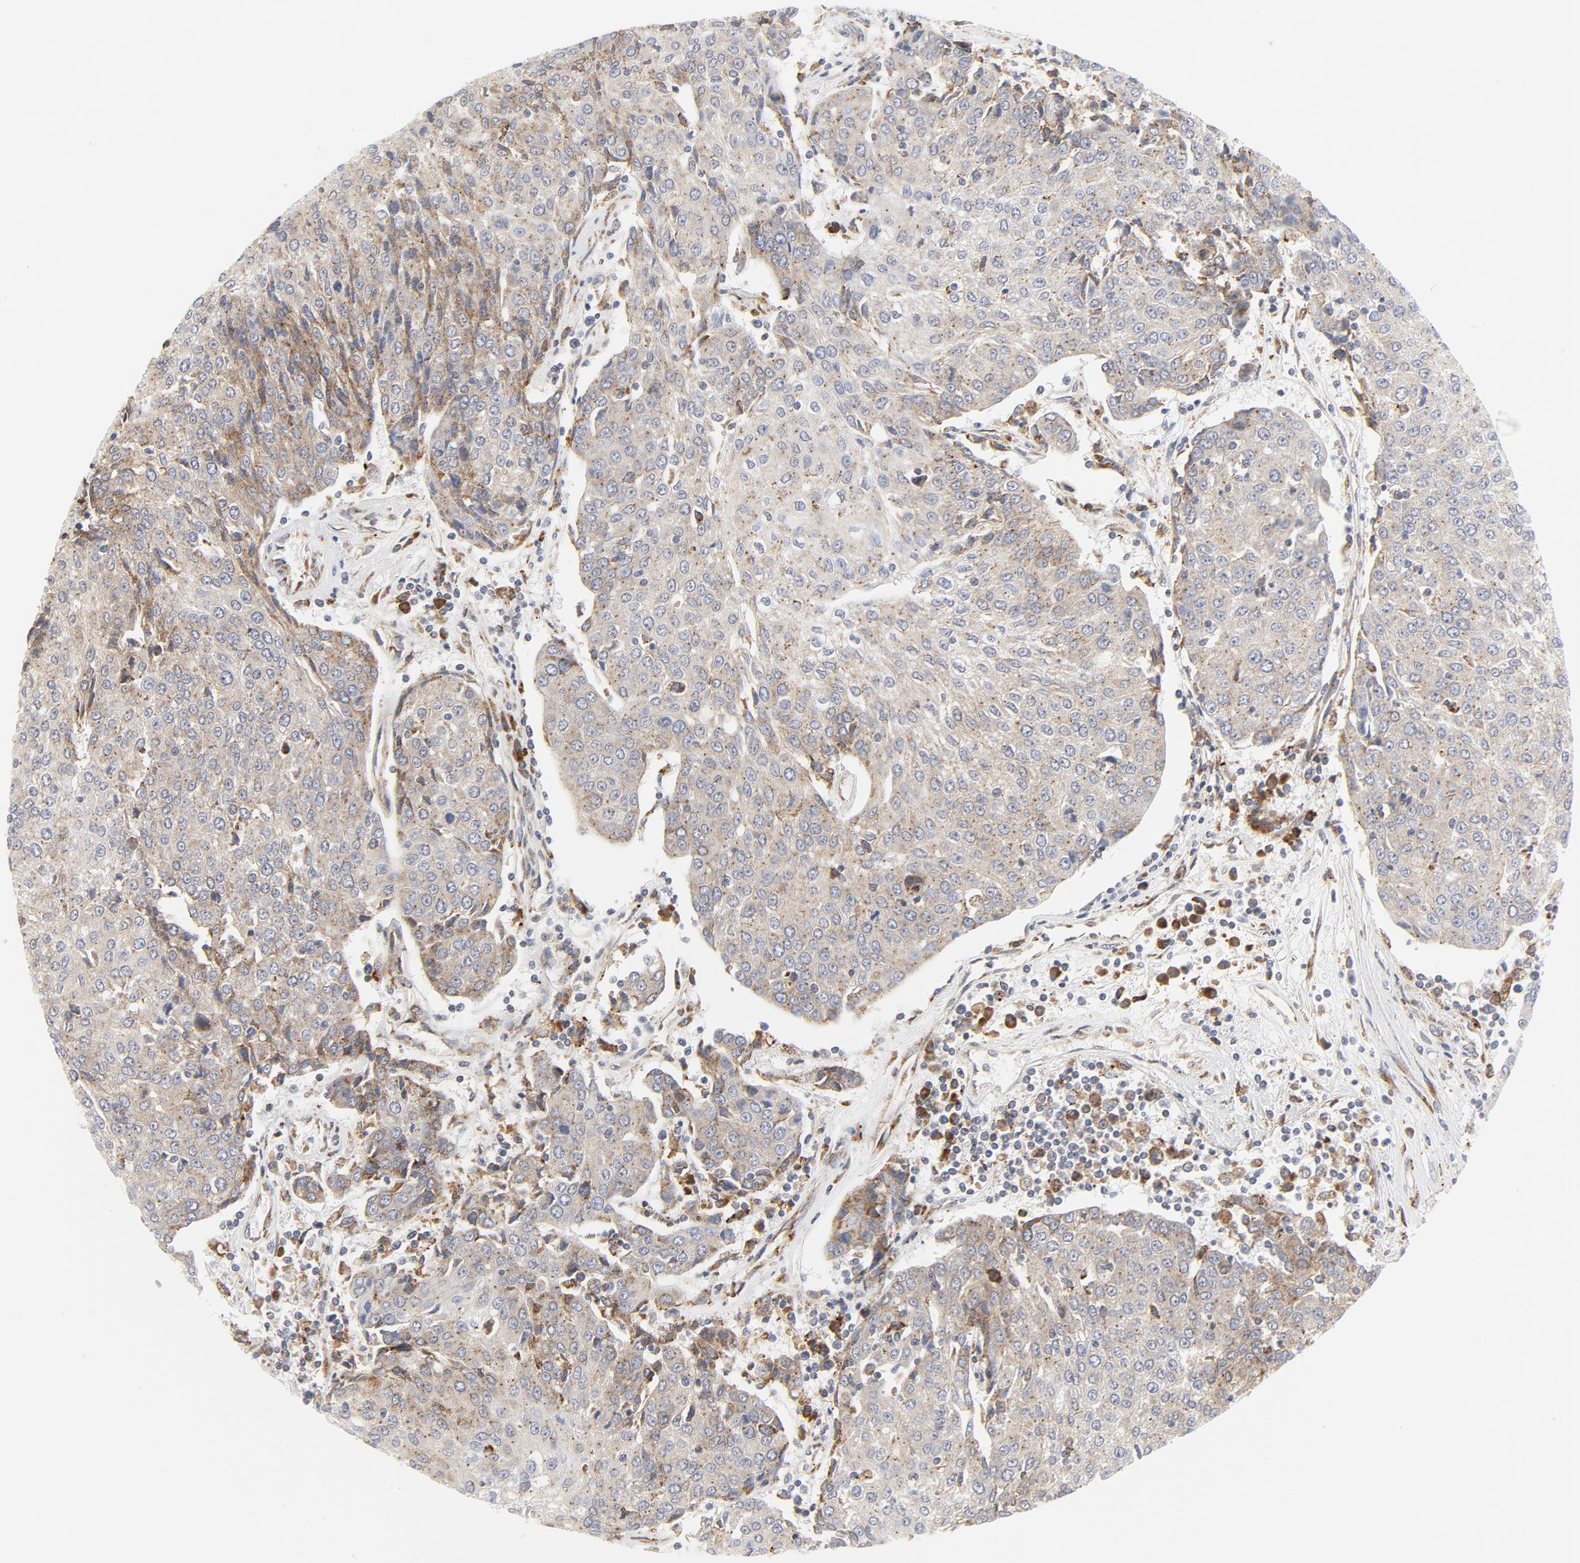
{"staining": {"intensity": "weak", "quantity": ">75%", "location": "cytoplasmic/membranous"}, "tissue": "urothelial cancer", "cell_type": "Tumor cells", "image_type": "cancer", "snomed": [{"axis": "morphology", "description": "Urothelial carcinoma, High grade"}, {"axis": "topography", "description": "Urinary bladder"}], "caption": "Weak cytoplasmic/membranous positivity for a protein is identified in approximately >75% of tumor cells of urothelial cancer using immunohistochemistry.", "gene": "LRP6", "patient": {"sex": "female", "age": 85}}